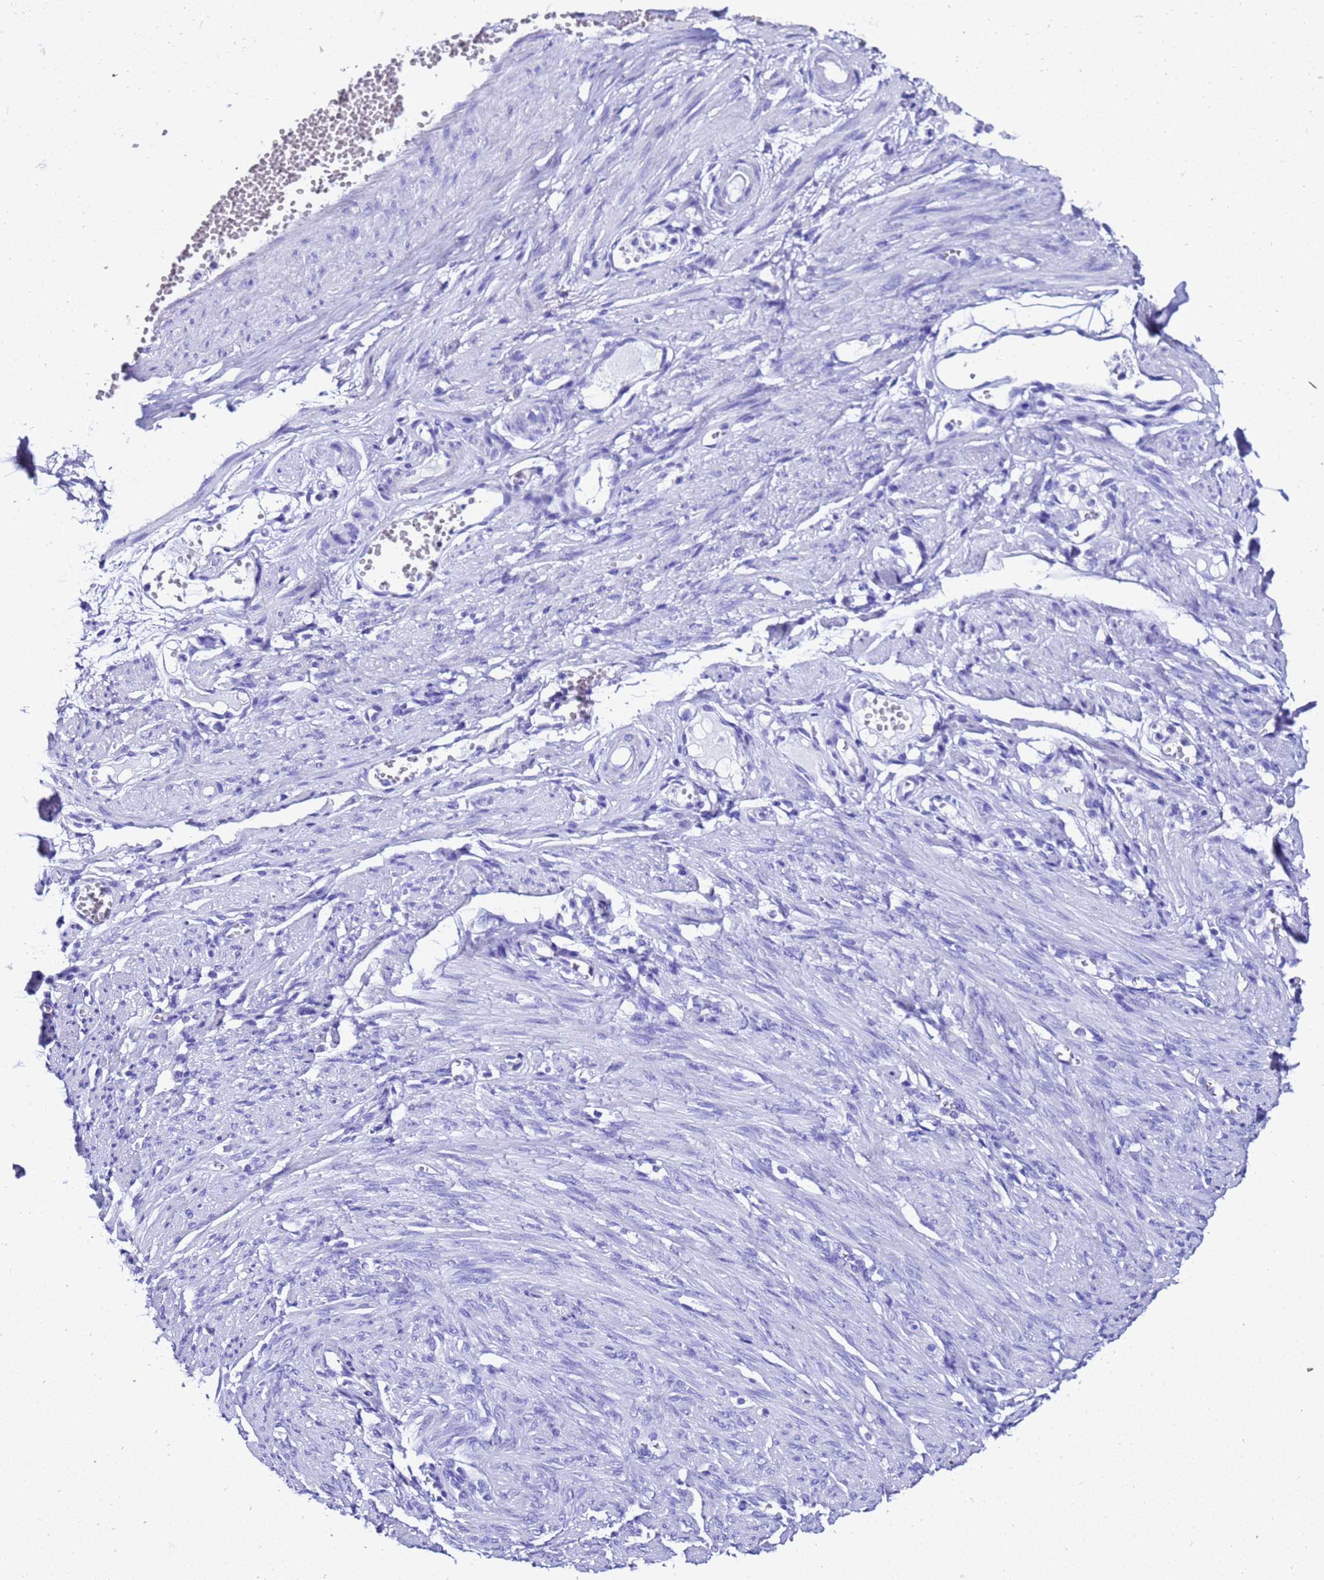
{"staining": {"intensity": "negative", "quantity": "none", "location": "none"}, "tissue": "adipose tissue", "cell_type": "Adipocytes", "image_type": "normal", "snomed": [{"axis": "morphology", "description": "Normal tissue, NOS"}, {"axis": "topography", "description": "Smooth muscle"}, {"axis": "topography", "description": "Peripheral nerve tissue"}], "caption": "Micrograph shows no significant protein expression in adipocytes of normal adipose tissue.", "gene": "LIPF", "patient": {"sex": "female", "age": 39}}